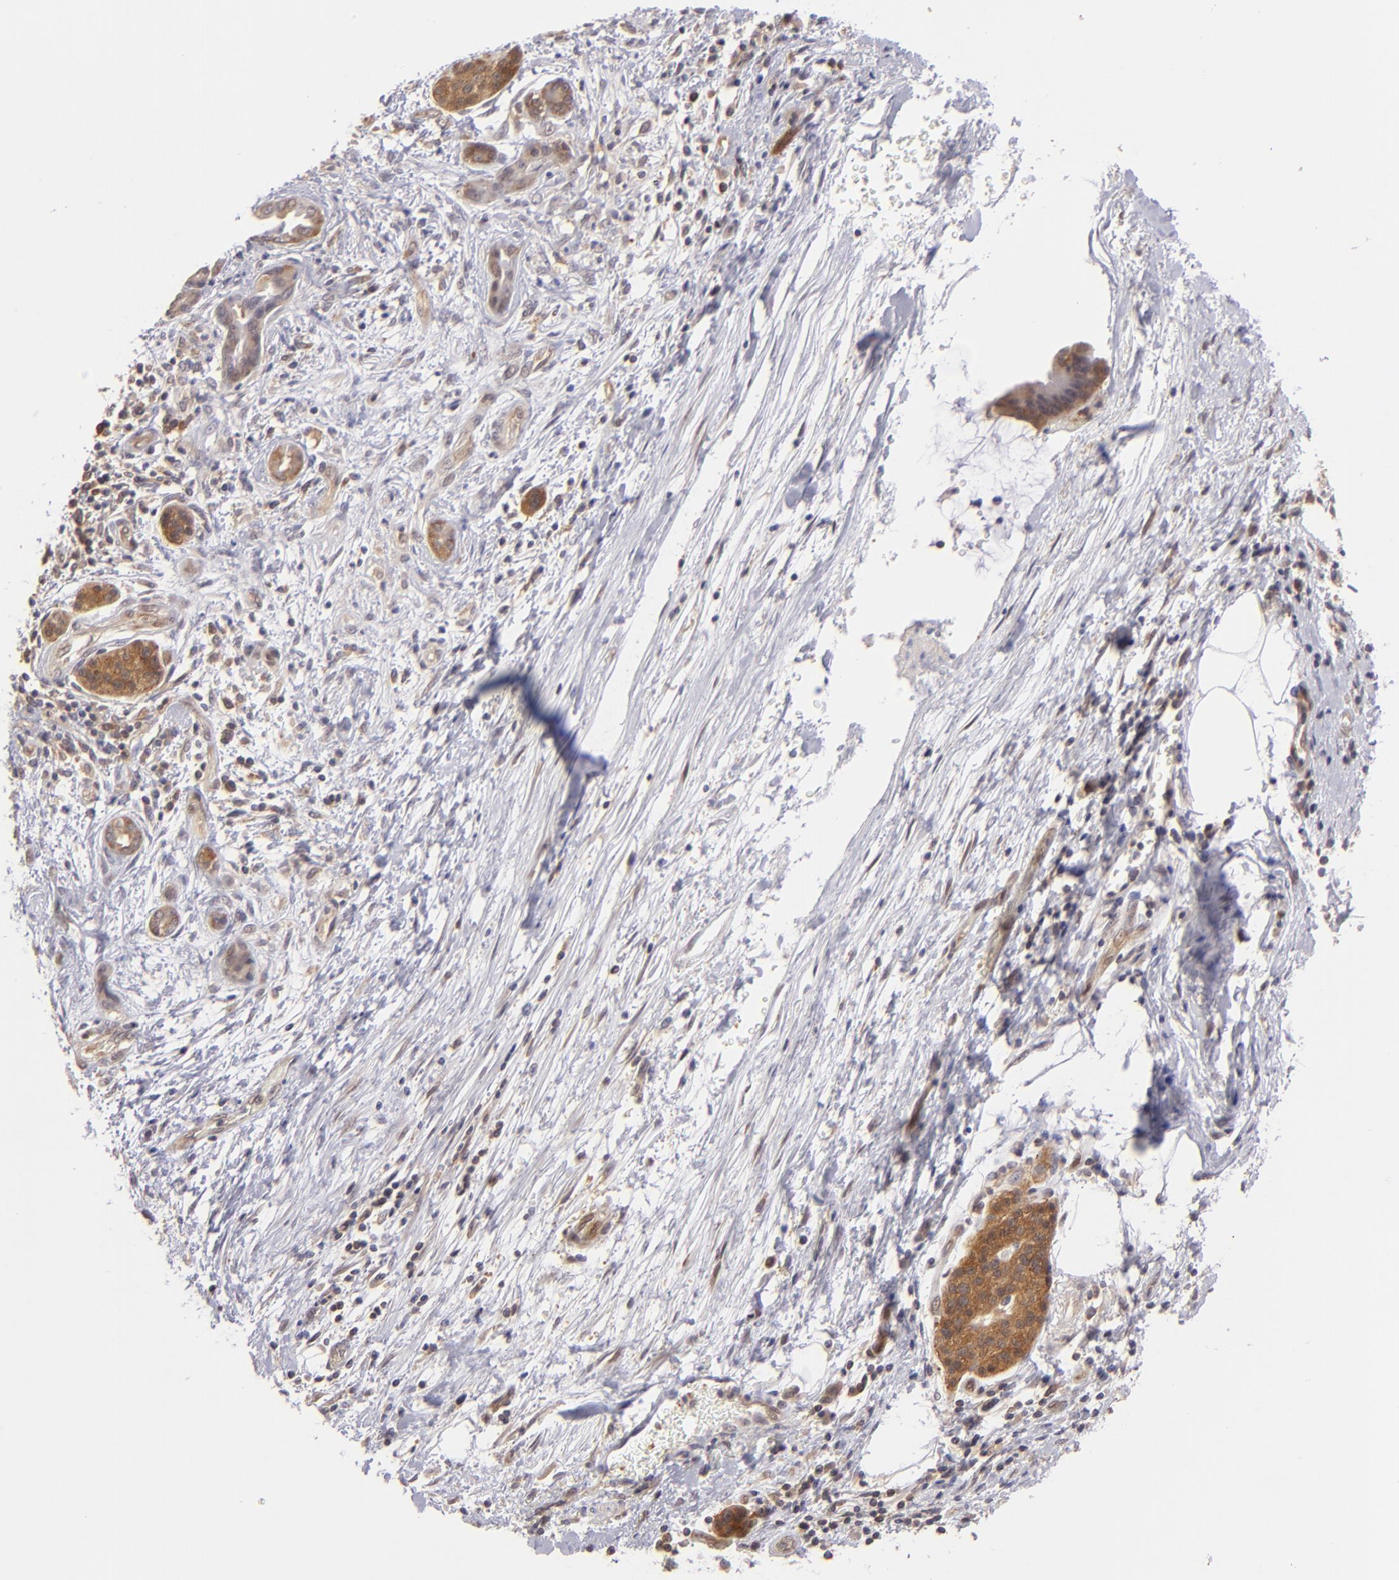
{"staining": {"intensity": "weak", "quantity": "25%-75%", "location": "cytoplasmic/membranous"}, "tissue": "pancreatic cancer", "cell_type": "Tumor cells", "image_type": "cancer", "snomed": [{"axis": "morphology", "description": "Adenocarcinoma, NOS"}, {"axis": "topography", "description": "Pancreas"}], "caption": "Pancreatic adenocarcinoma was stained to show a protein in brown. There is low levels of weak cytoplasmic/membranous expression in approximately 25%-75% of tumor cells. (DAB (3,3'-diaminobenzidine) IHC with brightfield microscopy, high magnification).", "gene": "PTPN13", "patient": {"sex": "female", "age": 70}}